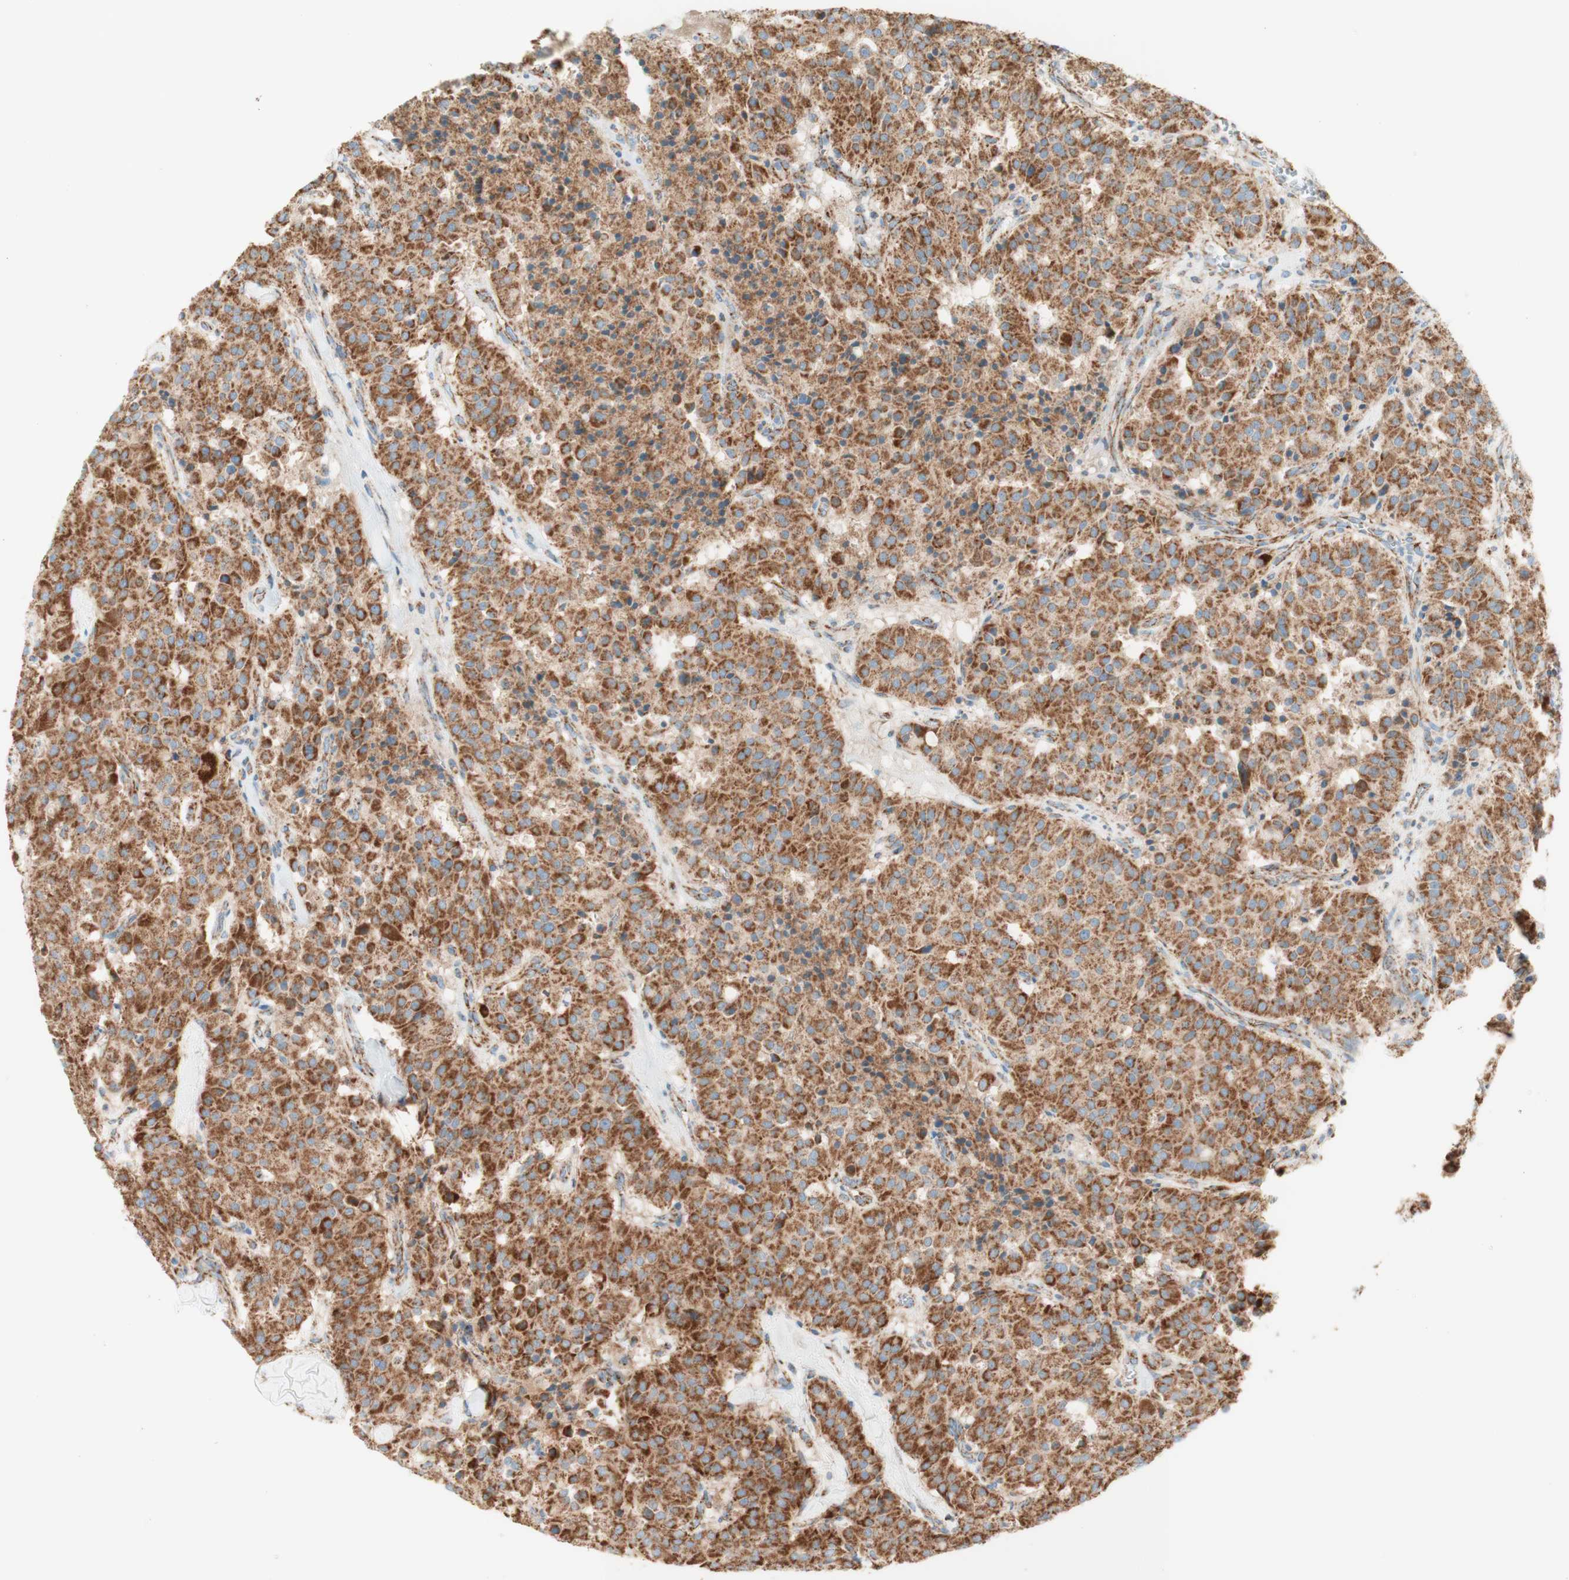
{"staining": {"intensity": "strong", "quantity": ">75%", "location": "cytoplasmic/membranous"}, "tissue": "carcinoid", "cell_type": "Tumor cells", "image_type": "cancer", "snomed": [{"axis": "morphology", "description": "Carcinoid, malignant, NOS"}, {"axis": "topography", "description": "Lung"}], "caption": "Immunohistochemical staining of malignant carcinoid displays high levels of strong cytoplasmic/membranous expression in approximately >75% of tumor cells.", "gene": "TOMM20", "patient": {"sex": "male", "age": 30}}